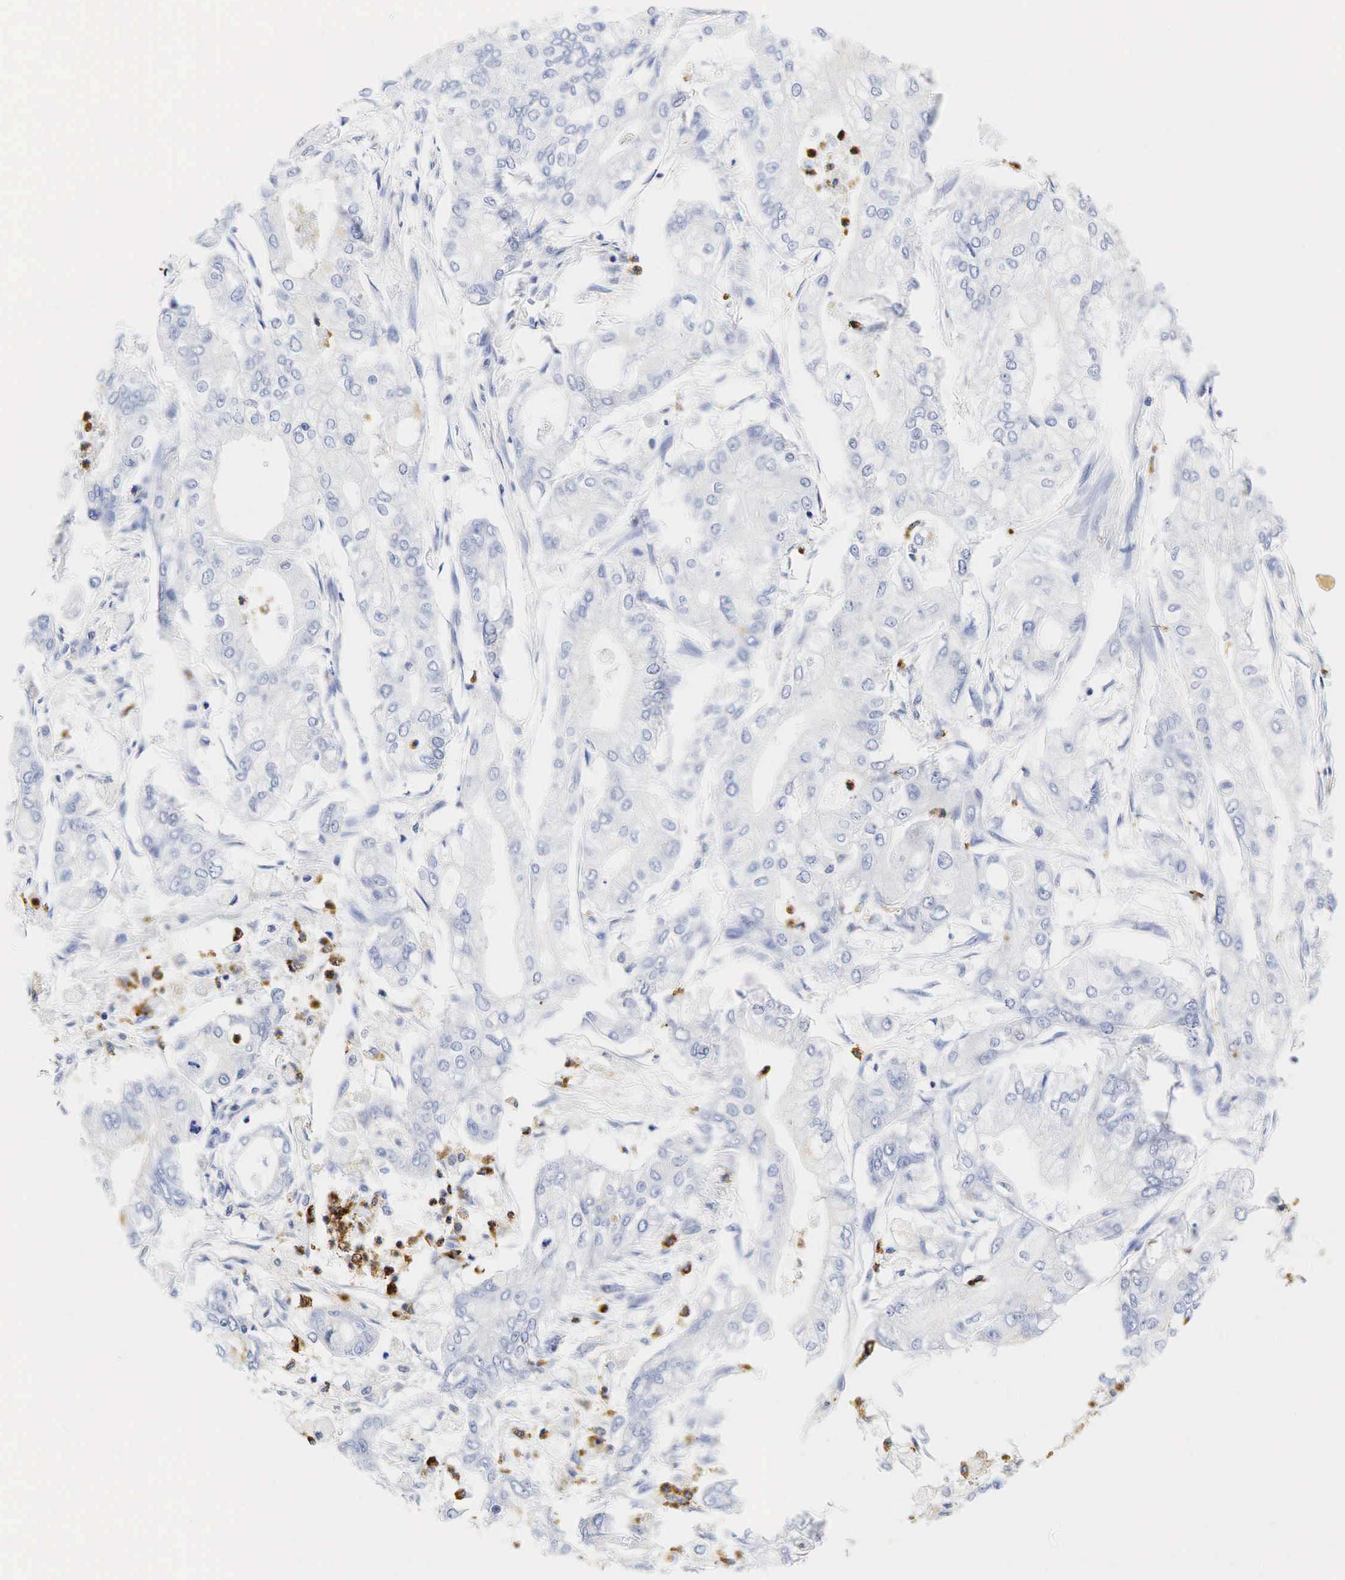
{"staining": {"intensity": "negative", "quantity": "none", "location": "none"}, "tissue": "pancreatic cancer", "cell_type": "Tumor cells", "image_type": "cancer", "snomed": [{"axis": "morphology", "description": "Adenocarcinoma, NOS"}, {"axis": "topography", "description": "Pancreas"}], "caption": "A high-resolution photomicrograph shows immunohistochemistry staining of adenocarcinoma (pancreatic), which demonstrates no significant expression in tumor cells.", "gene": "LYZ", "patient": {"sex": "male", "age": 79}}